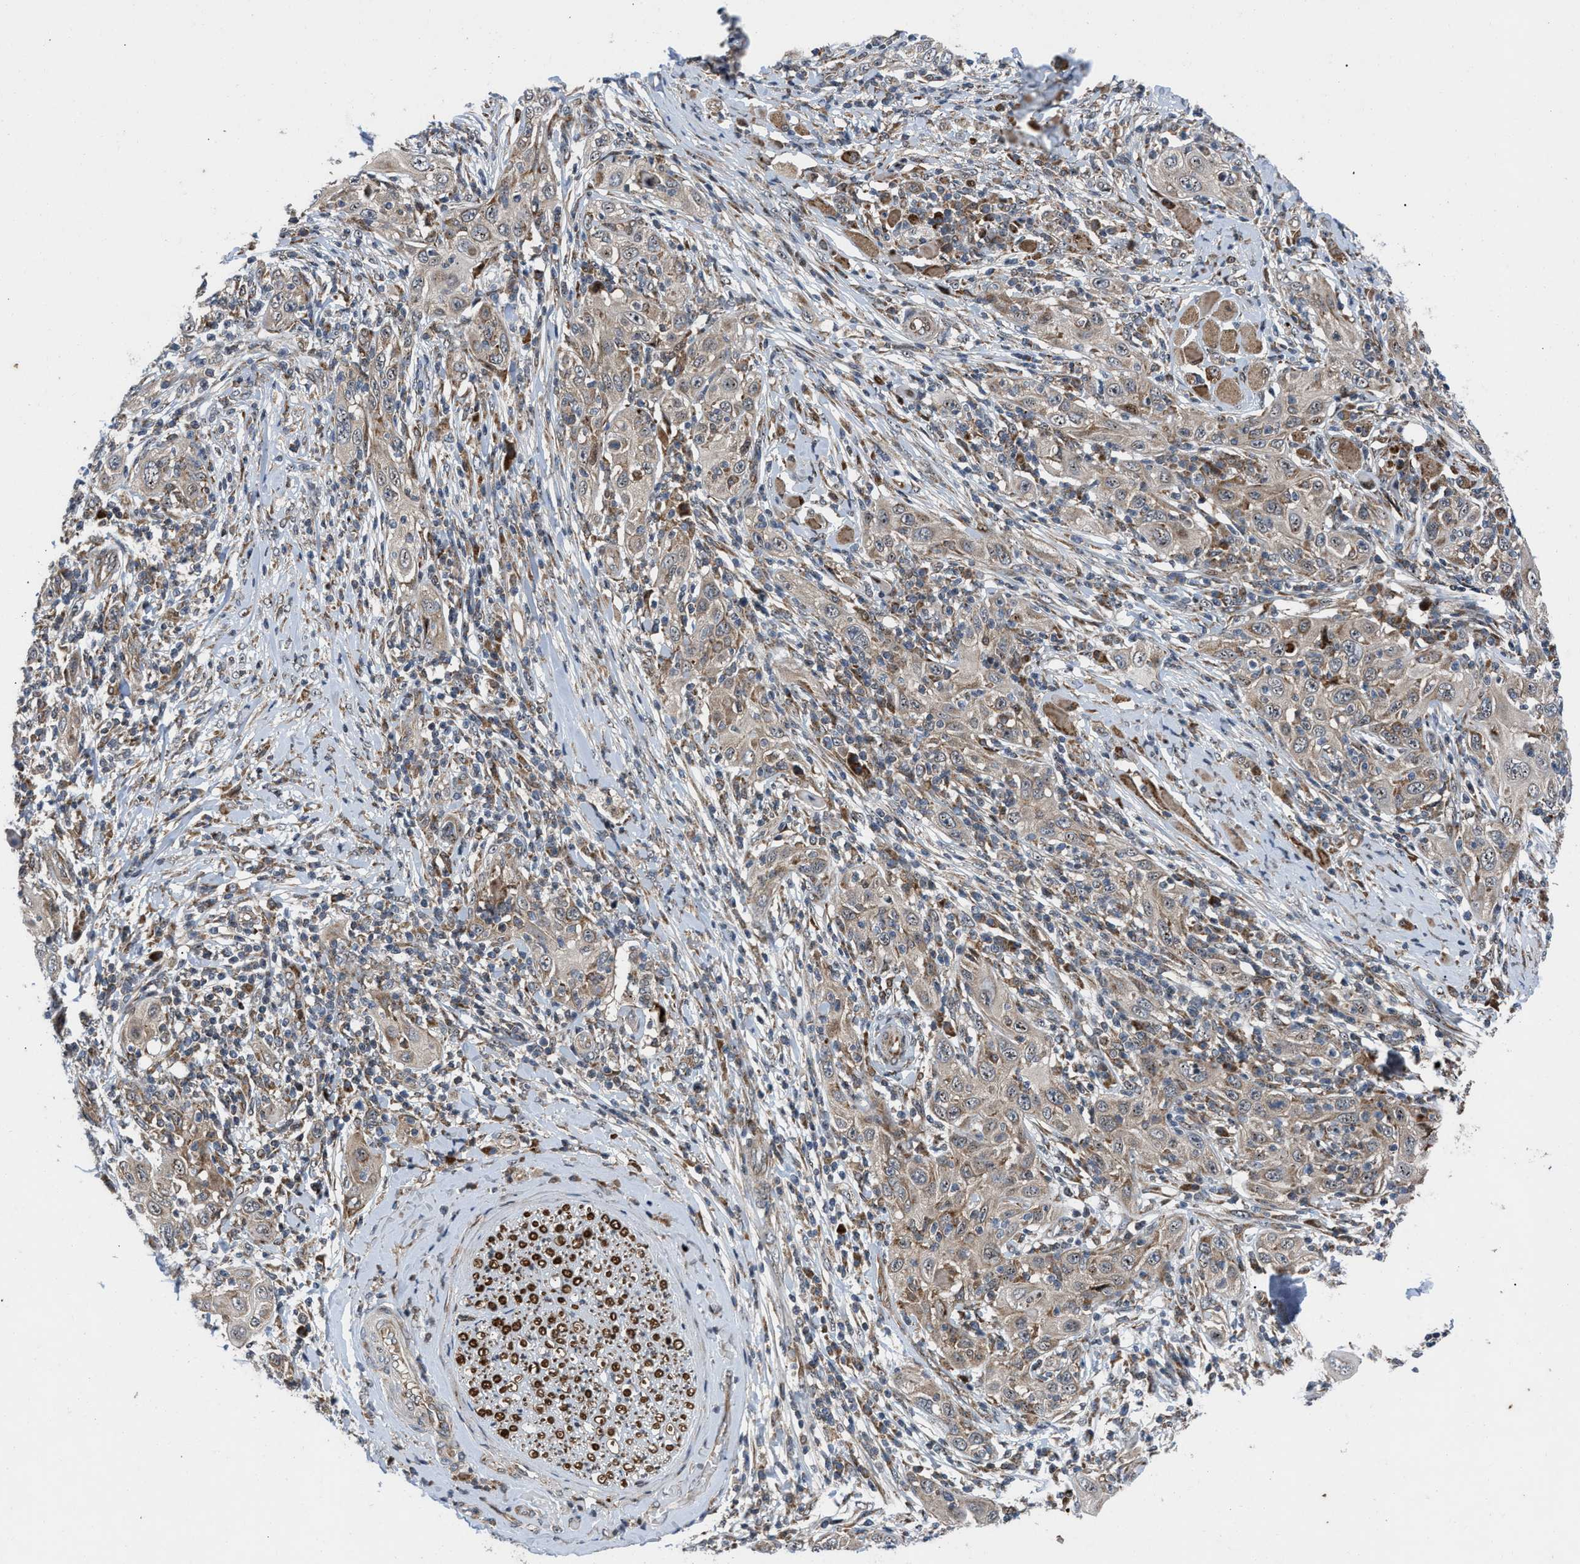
{"staining": {"intensity": "weak", "quantity": ">75%", "location": "cytoplasmic/membranous"}, "tissue": "skin cancer", "cell_type": "Tumor cells", "image_type": "cancer", "snomed": [{"axis": "morphology", "description": "Squamous cell carcinoma, NOS"}, {"axis": "topography", "description": "Skin"}], "caption": "High-magnification brightfield microscopy of skin cancer (squamous cell carcinoma) stained with DAB (brown) and counterstained with hematoxylin (blue). tumor cells exhibit weak cytoplasmic/membranous staining is identified in about>75% of cells.", "gene": "AP3M2", "patient": {"sex": "female", "age": 88}}